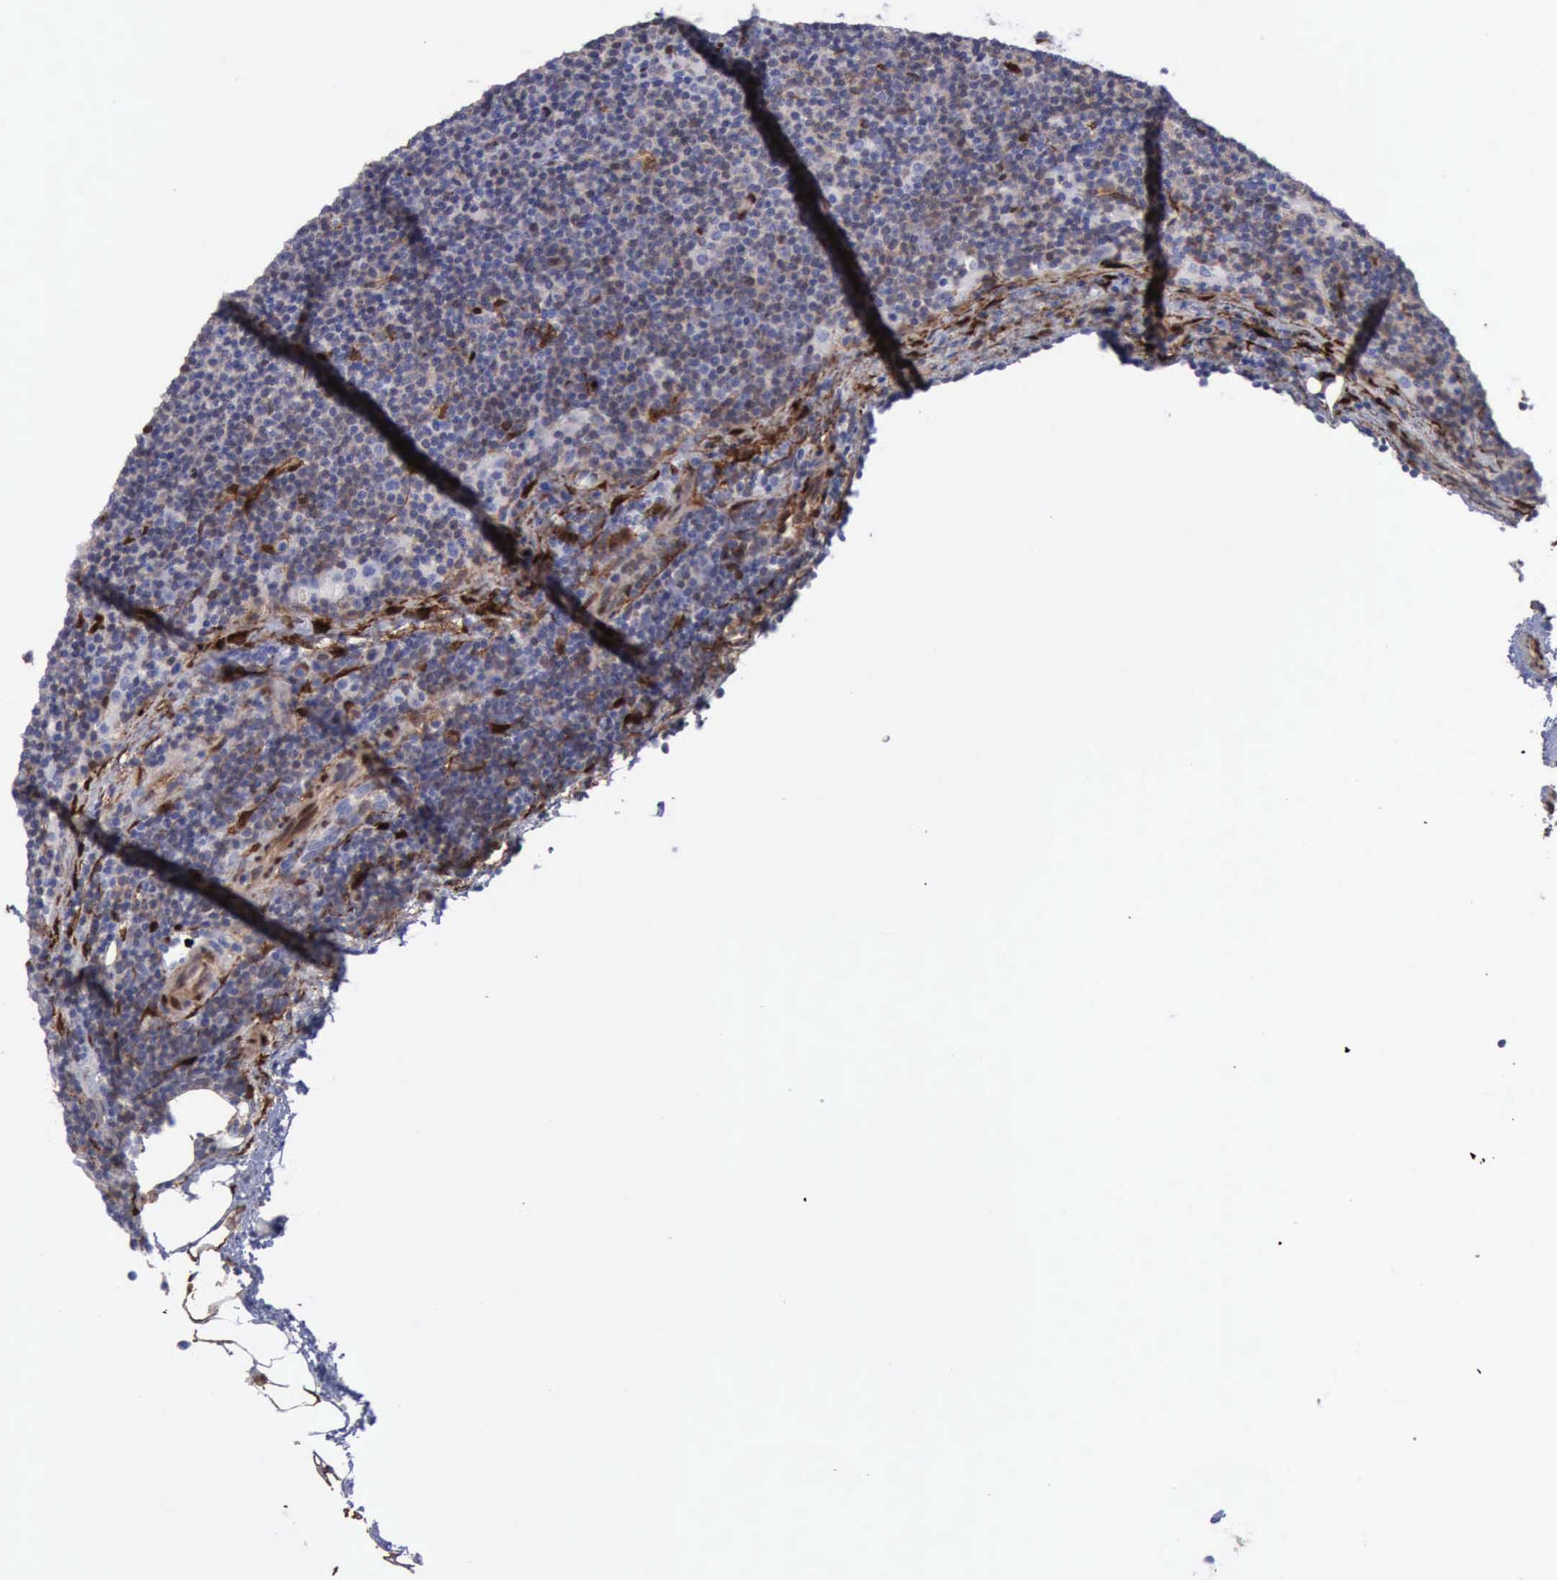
{"staining": {"intensity": "negative", "quantity": "none", "location": "none"}, "tissue": "lymphoma", "cell_type": "Tumor cells", "image_type": "cancer", "snomed": [{"axis": "morphology", "description": "Malignant lymphoma, non-Hodgkin's type, Low grade"}, {"axis": "topography", "description": "Lymph node"}], "caption": "Immunohistochemistry of human lymphoma demonstrates no staining in tumor cells.", "gene": "FHL1", "patient": {"sex": "female", "age": 69}}